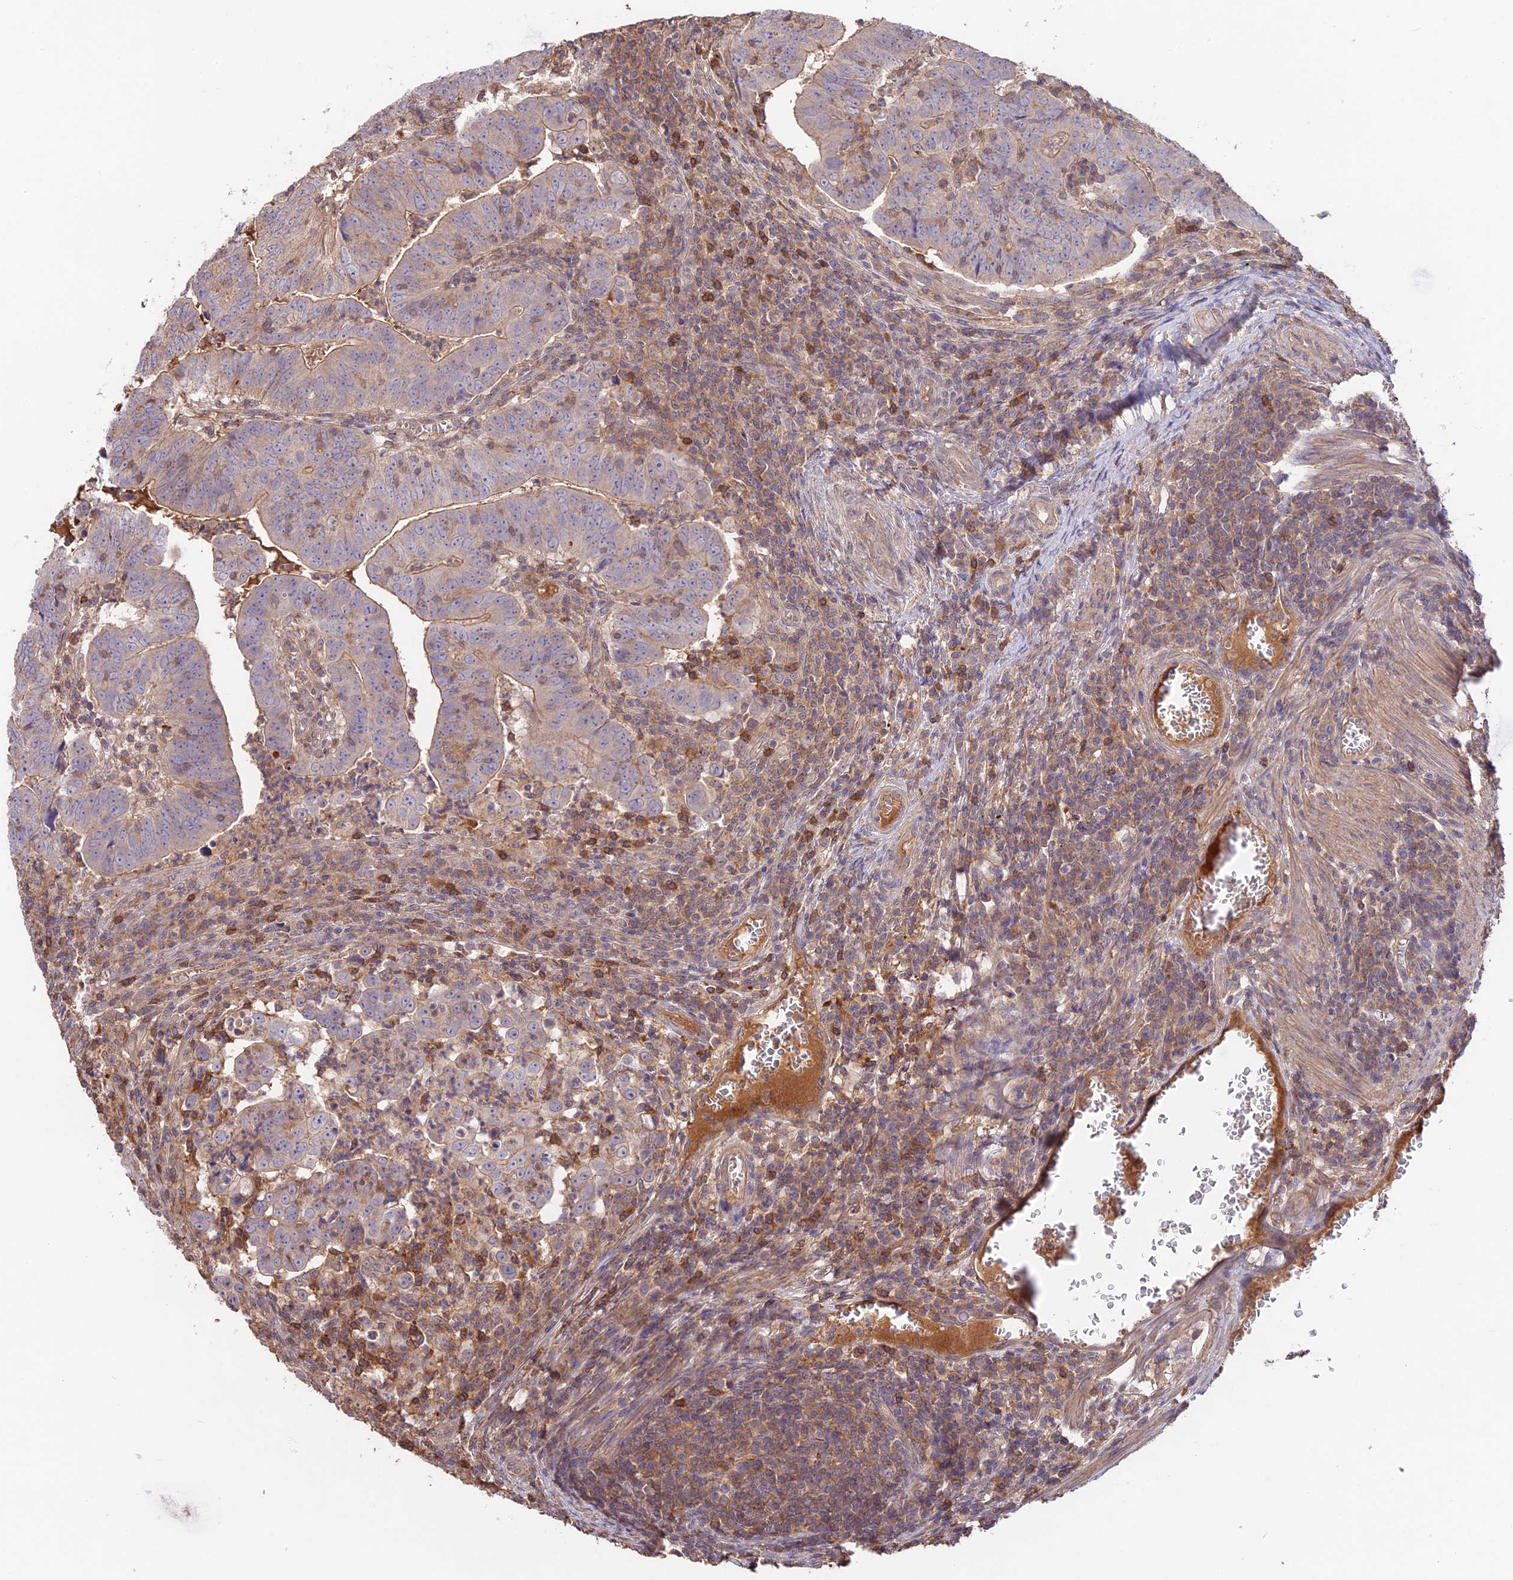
{"staining": {"intensity": "weak", "quantity": ">75%", "location": "cytoplasmic/membranous"}, "tissue": "colorectal cancer", "cell_type": "Tumor cells", "image_type": "cancer", "snomed": [{"axis": "morphology", "description": "Adenocarcinoma, NOS"}, {"axis": "topography", "description": "Rectum"}], "caption": "Colorectal adenocarcinoma stained for a protein (brown) exhibits weak cytoplasmic/membranous positive expression in about >75% of tumor cells.", "gene": "CLCF1", "patient": {"sex": "male", "age": 69}}